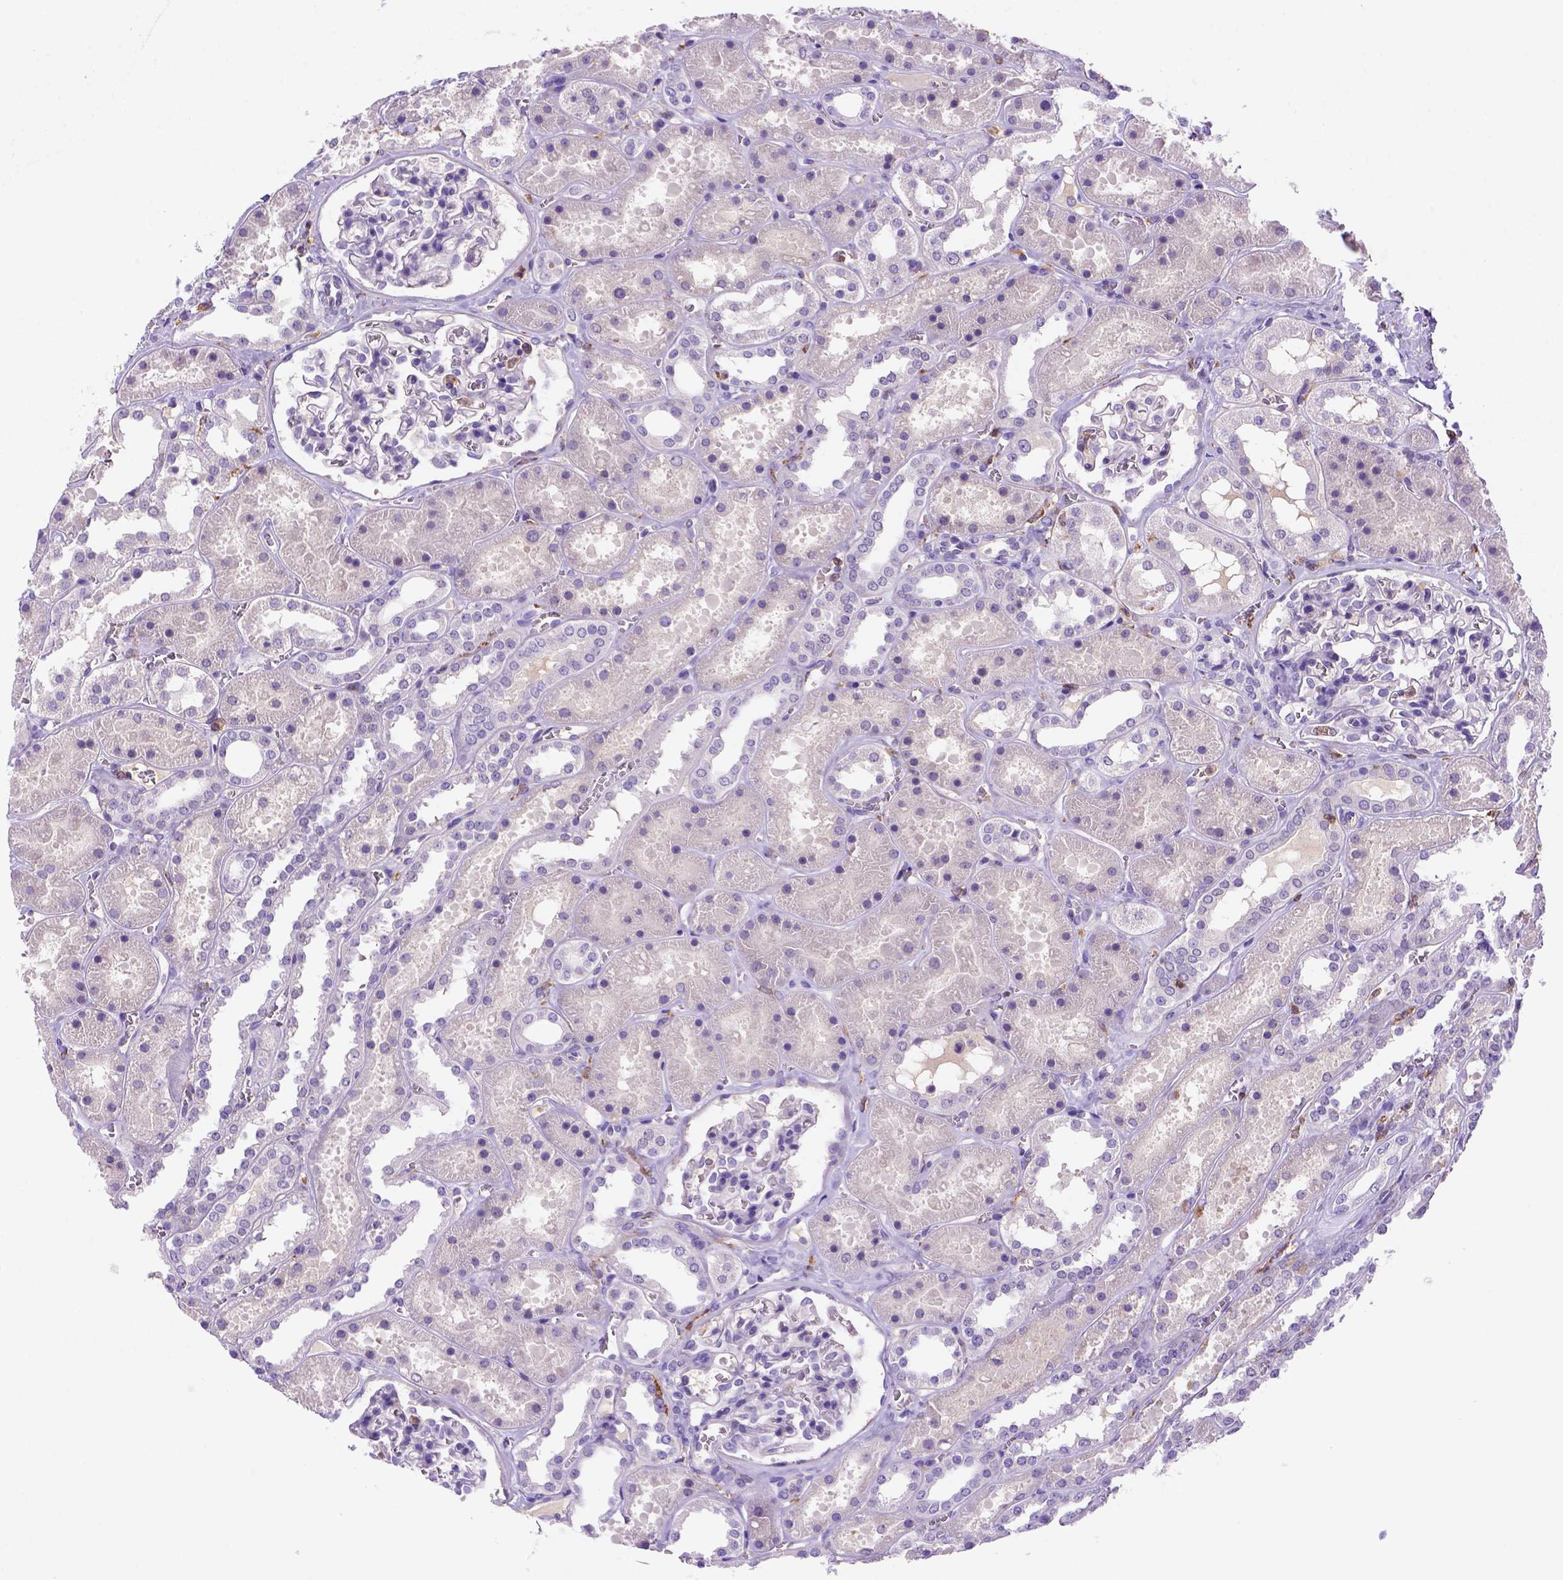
{"staining": {"intensity": "negative", "quantity": "none", "location": "none"}, "tissue": "kidney", "cell_type": "Cells in glomeruli", "image_type": "normal", "snomed": [{"axis": "morphology", "description": "Normal tissue, NOS"}, {"axis": "topography", "description": "Kidney"}], "caption": "Cells in glomeruli show no significant staining in benign kidney. (Stains: DAB immunohistochemistry with hematoxylin counter stain, Microscopy: brightfield microscopy at high magnification).", "gene": "INPP5D", "patient": {"sex": "female", "age": 41}}